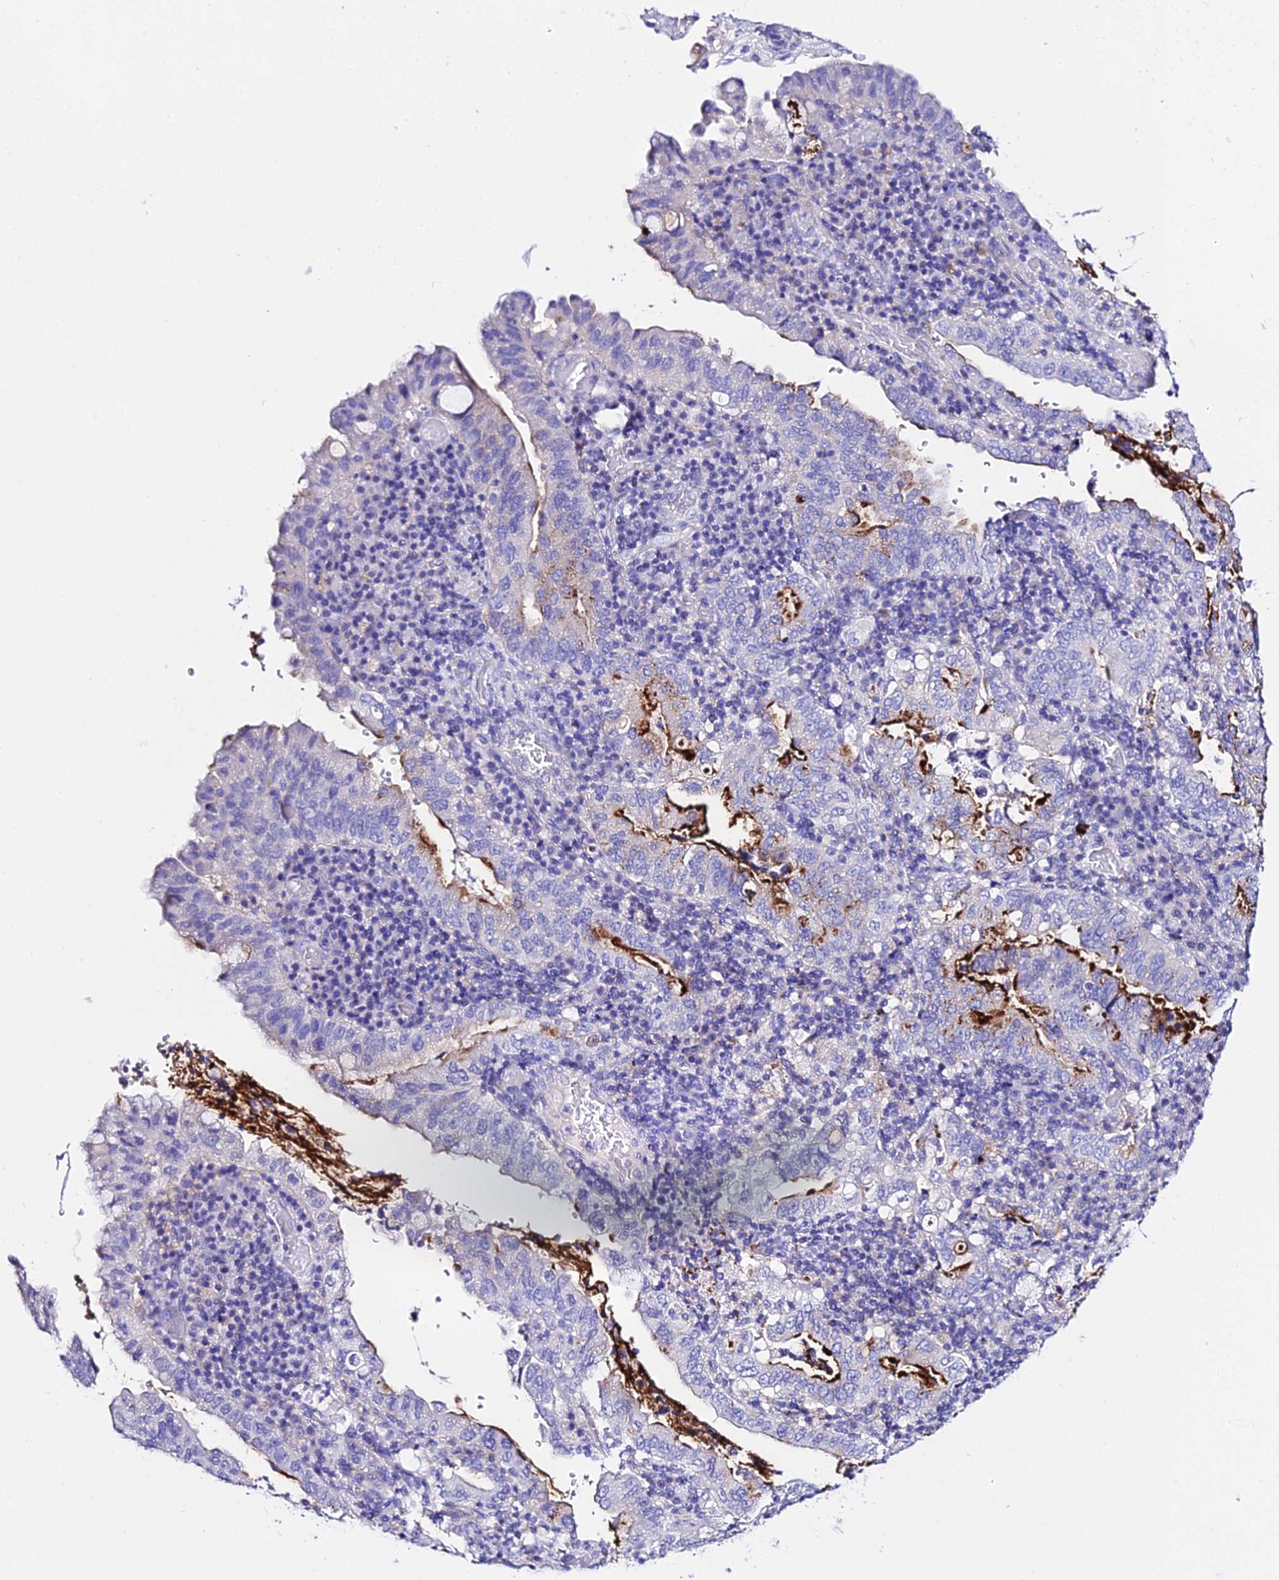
{"staining": {"intensity": "strong", "quantity": "25%-75%", "location": "cytoplasmic/membranous"}, "tissue": "stomach cancer", "cell_type": "Tumor cells", "image_type": "cancer", "snomed": [{"axis": "morphology", "description": "Normal tissue, NOS"}, {"axis": "morphology", "description": "Adenocarcinoma, NOS"}, {"axis": "topography", "description": "Esophagus"}, {"axis": "topography", "description": "Stomach, upper"}, {"axis": "topography", "description": "Peripheral nerve tissue"}], "caption": "Immunohistochemistry histopathology image of adenocarcinoma (stomach) stained for a protein (brown), which displays high levels of strong cytoplasmic/membranous positivity in approximately 25%-75% of tumor cells.", "gene": "TMEM117", "patient": {"sex": "male", "age": 62}}